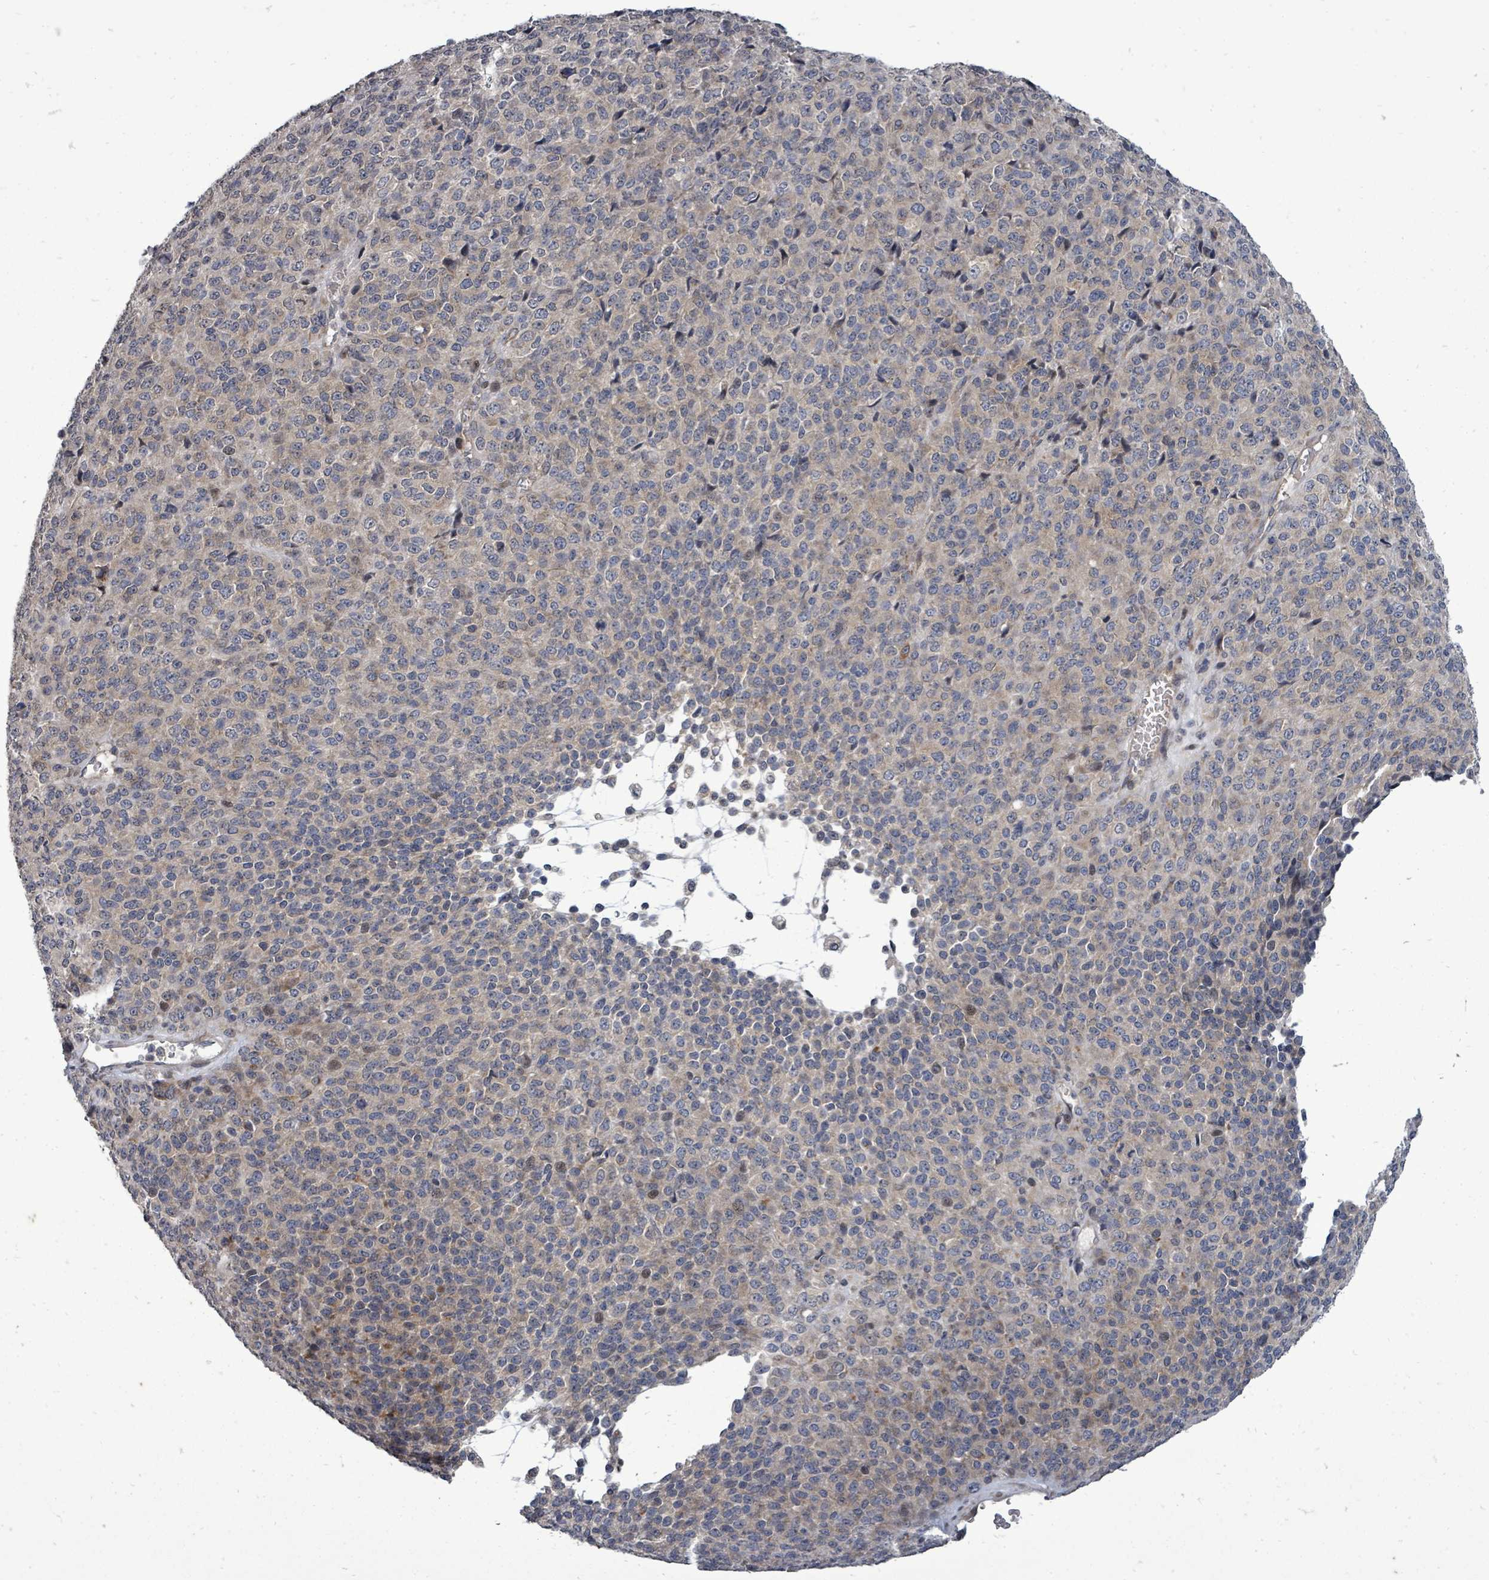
{"staining": {"intensity": "weak", "quantity": "<25%", "location": "cytoplasmic/membranous"}, "tissue": "melanoma", "cell_type": "Tumor cells", "image_type": "cancer", "snomed": [{"axis": "morphology", "description": "Malignant melanoma, Metastatic site"}, {"axis": "topography", "description": "Brain"}], "caption": "This is a image of immunohistochemistry staining of malignant melanoma (metastatic site), which shows no expression in tumor cells.", "gene": "RALGAPB", "patient": {"sex": "female", "age": 56}}